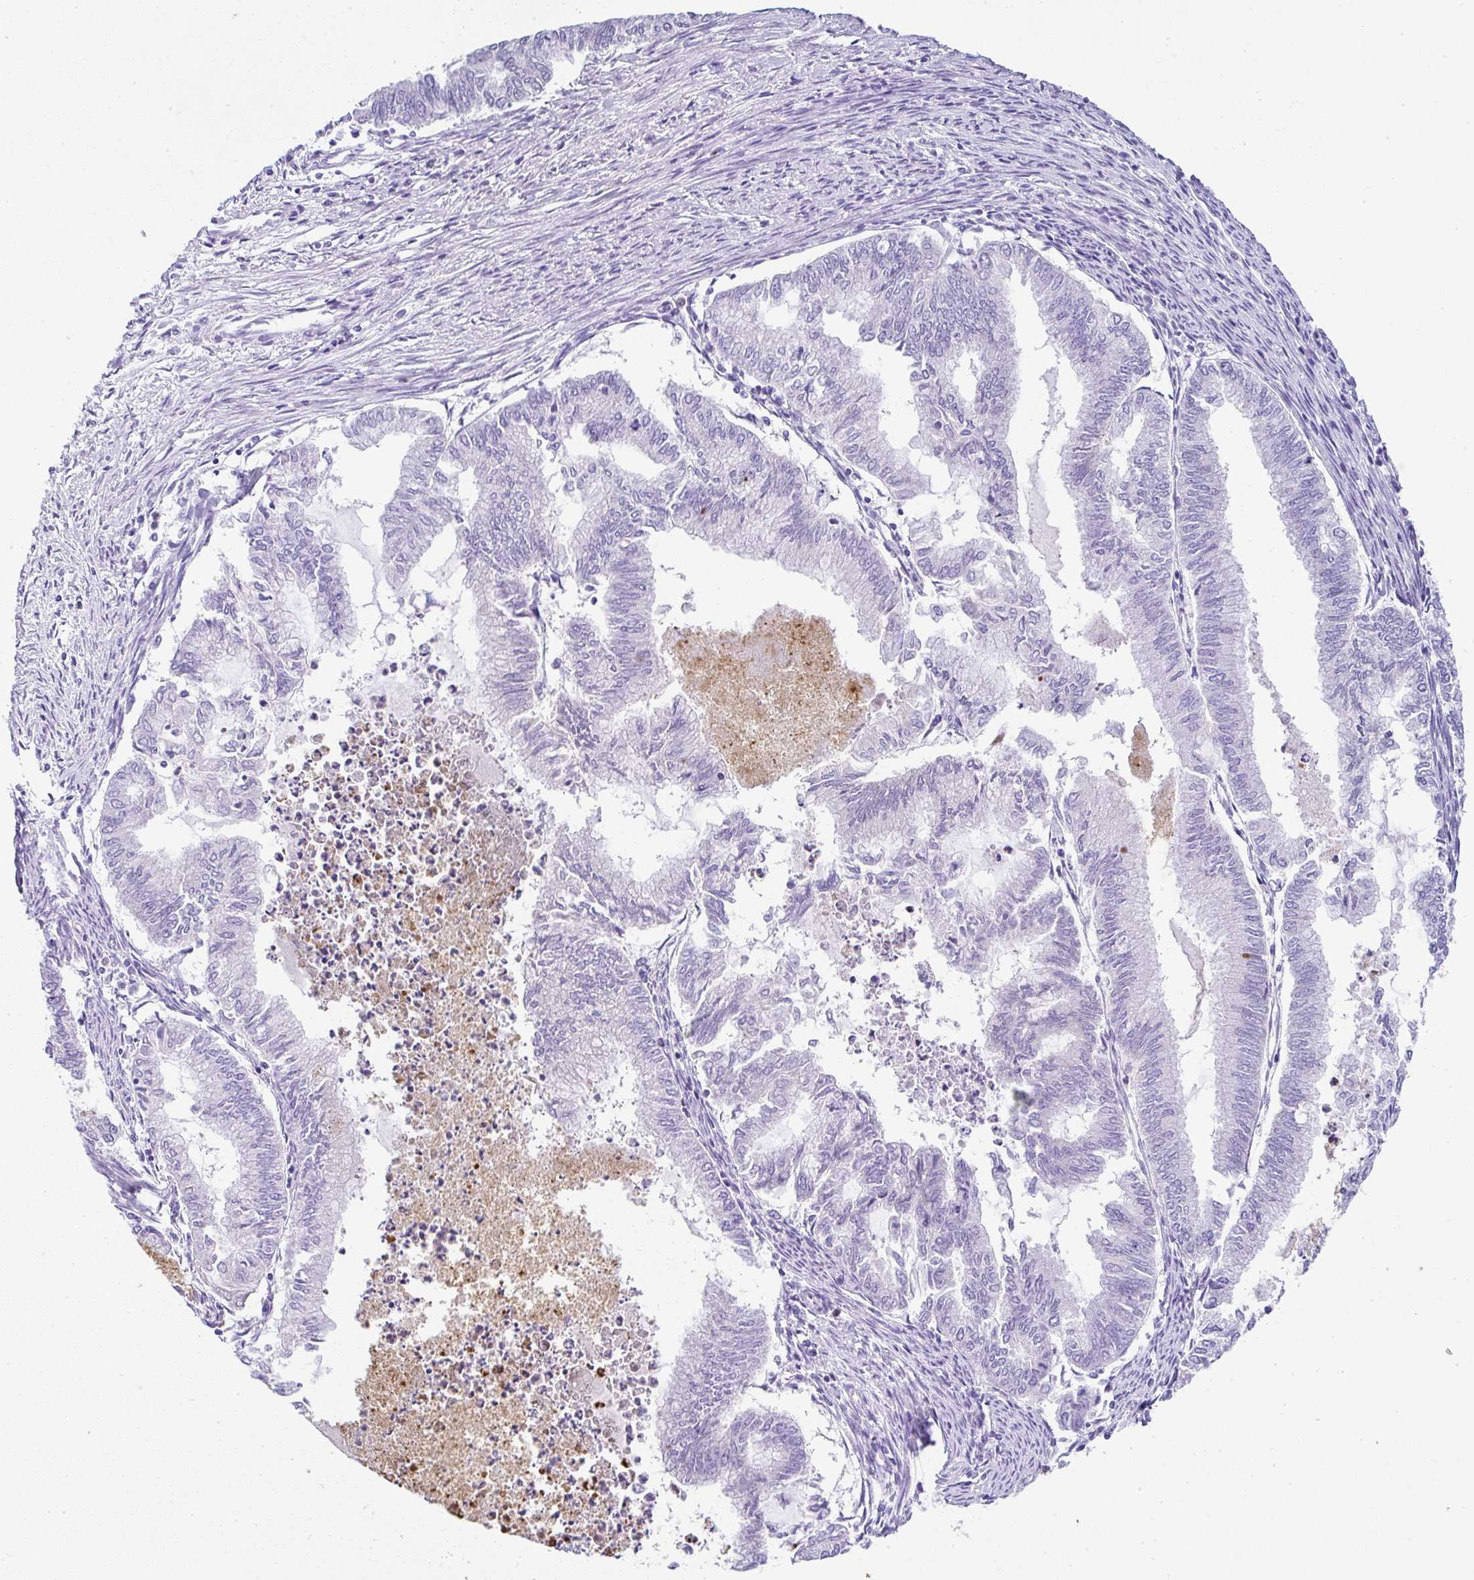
{"staining": {"intensity": "negative", "quantity": "none", "location": "none"}, "tissue": "endometrial cancer", "cell_type": "Tumor cells", "image_type": "cancer", "snomed": [{"axis": "morphology", "description": "Adenocarcinoma, NOS"}, {"axis": "topography", "description": "Endometrium"}], "caption": "Endometrial cancer (adenocarcinoma) stained for a protein using immunohistochemistry (IHC) demonstrates no staining tumor cells.", "gene": "NR1D2", "patient": {"sex": "female", "age": 79}}